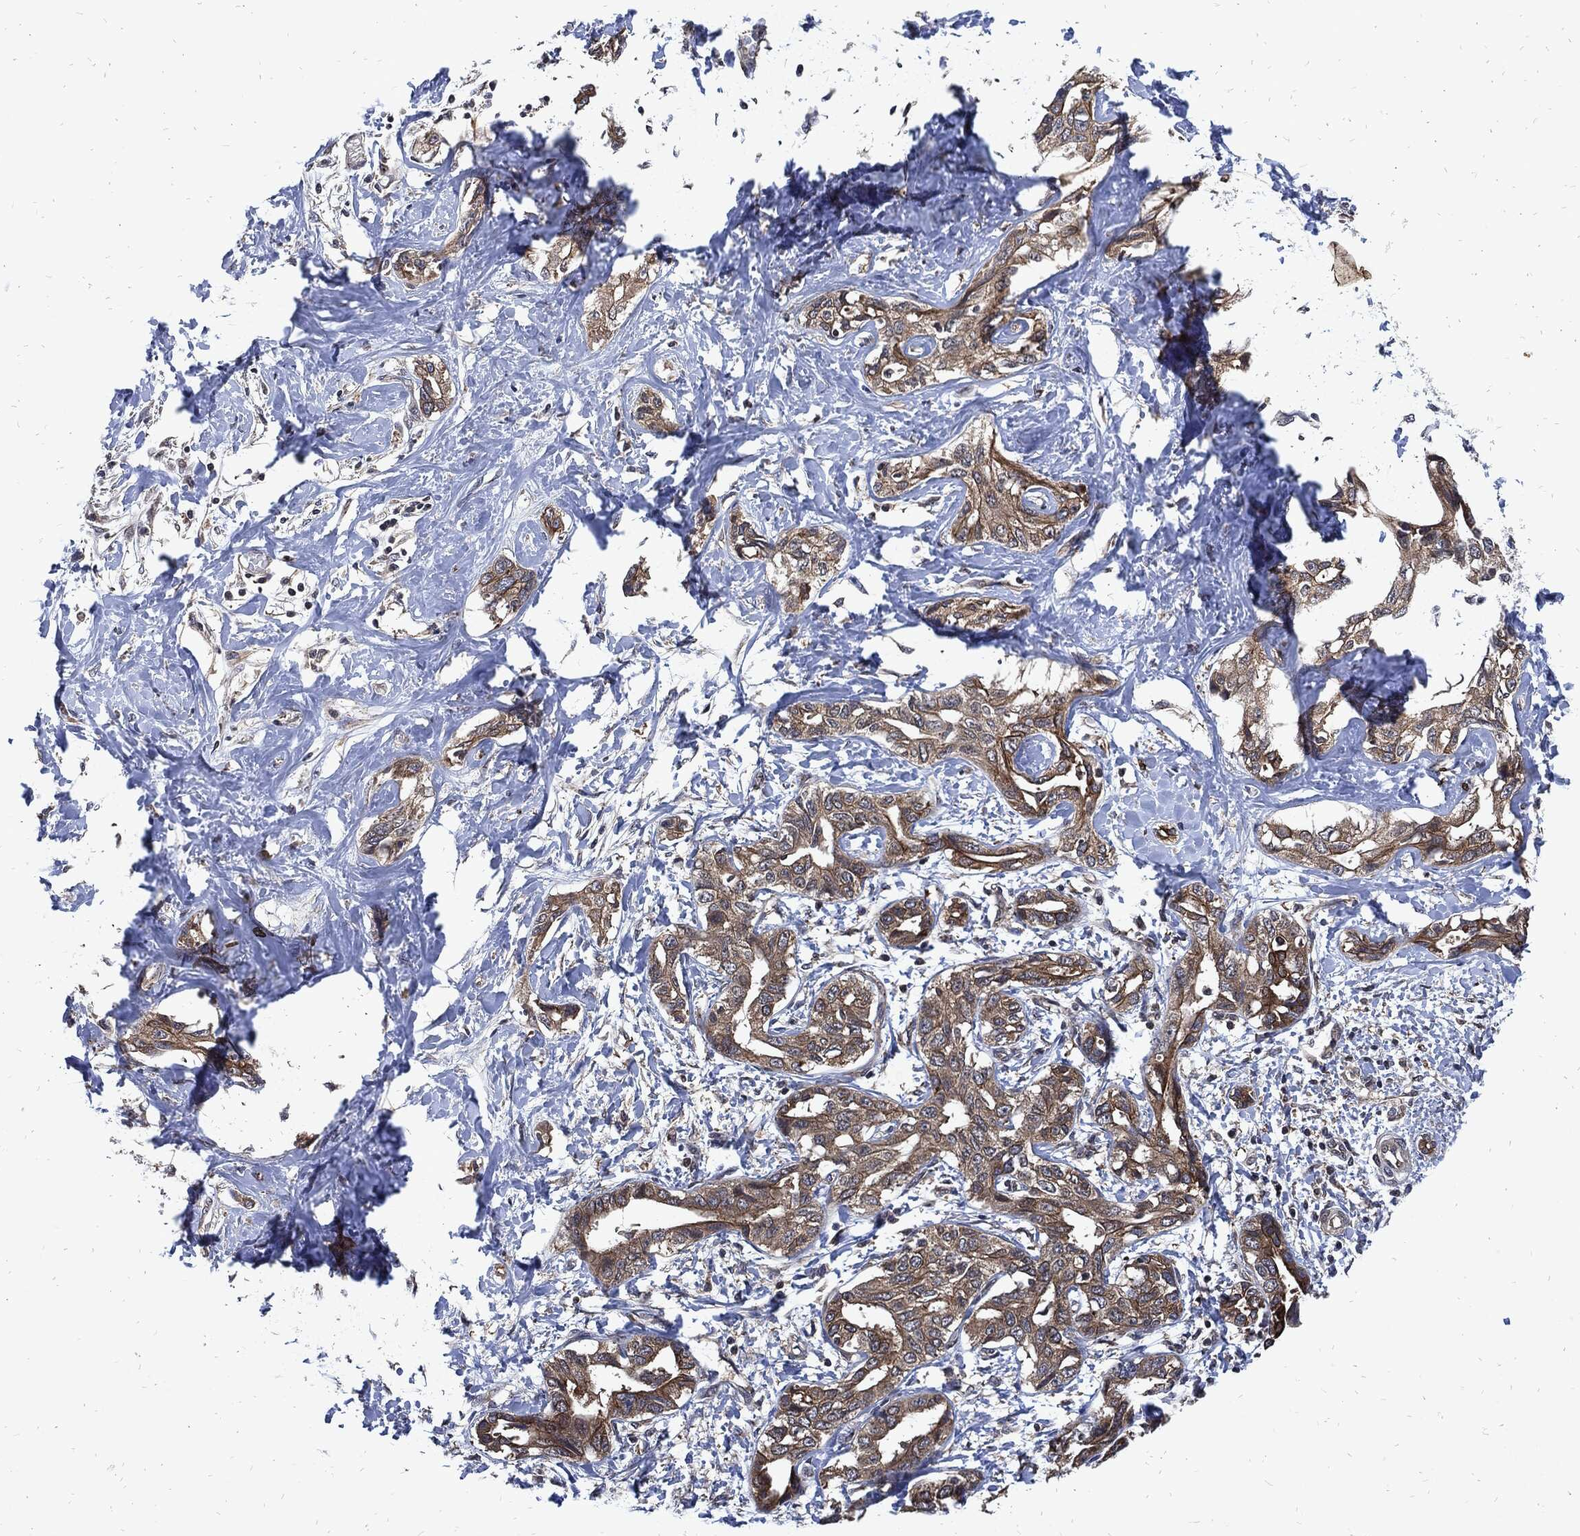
{"staining": {"intensity": "moderate", "quantity": ">75%", "location": "cytoplasmic/membranous"}, "tissue": "liver cancer", "cell_type": "Tumor cells", "image_type": "cancer", "snomed": [{"axis": "morphology", "description": "Cholangiocarcinoma"}, {"axis": "topography", "description": "Liver"}], "caption": "Protein staining of liver cancer tissue reveals moderate cytoplasmic/membranous staining in about >75% of tumor cells.", "gene": "DCTN1", "patient": {"sex": "male", "age": 59}}